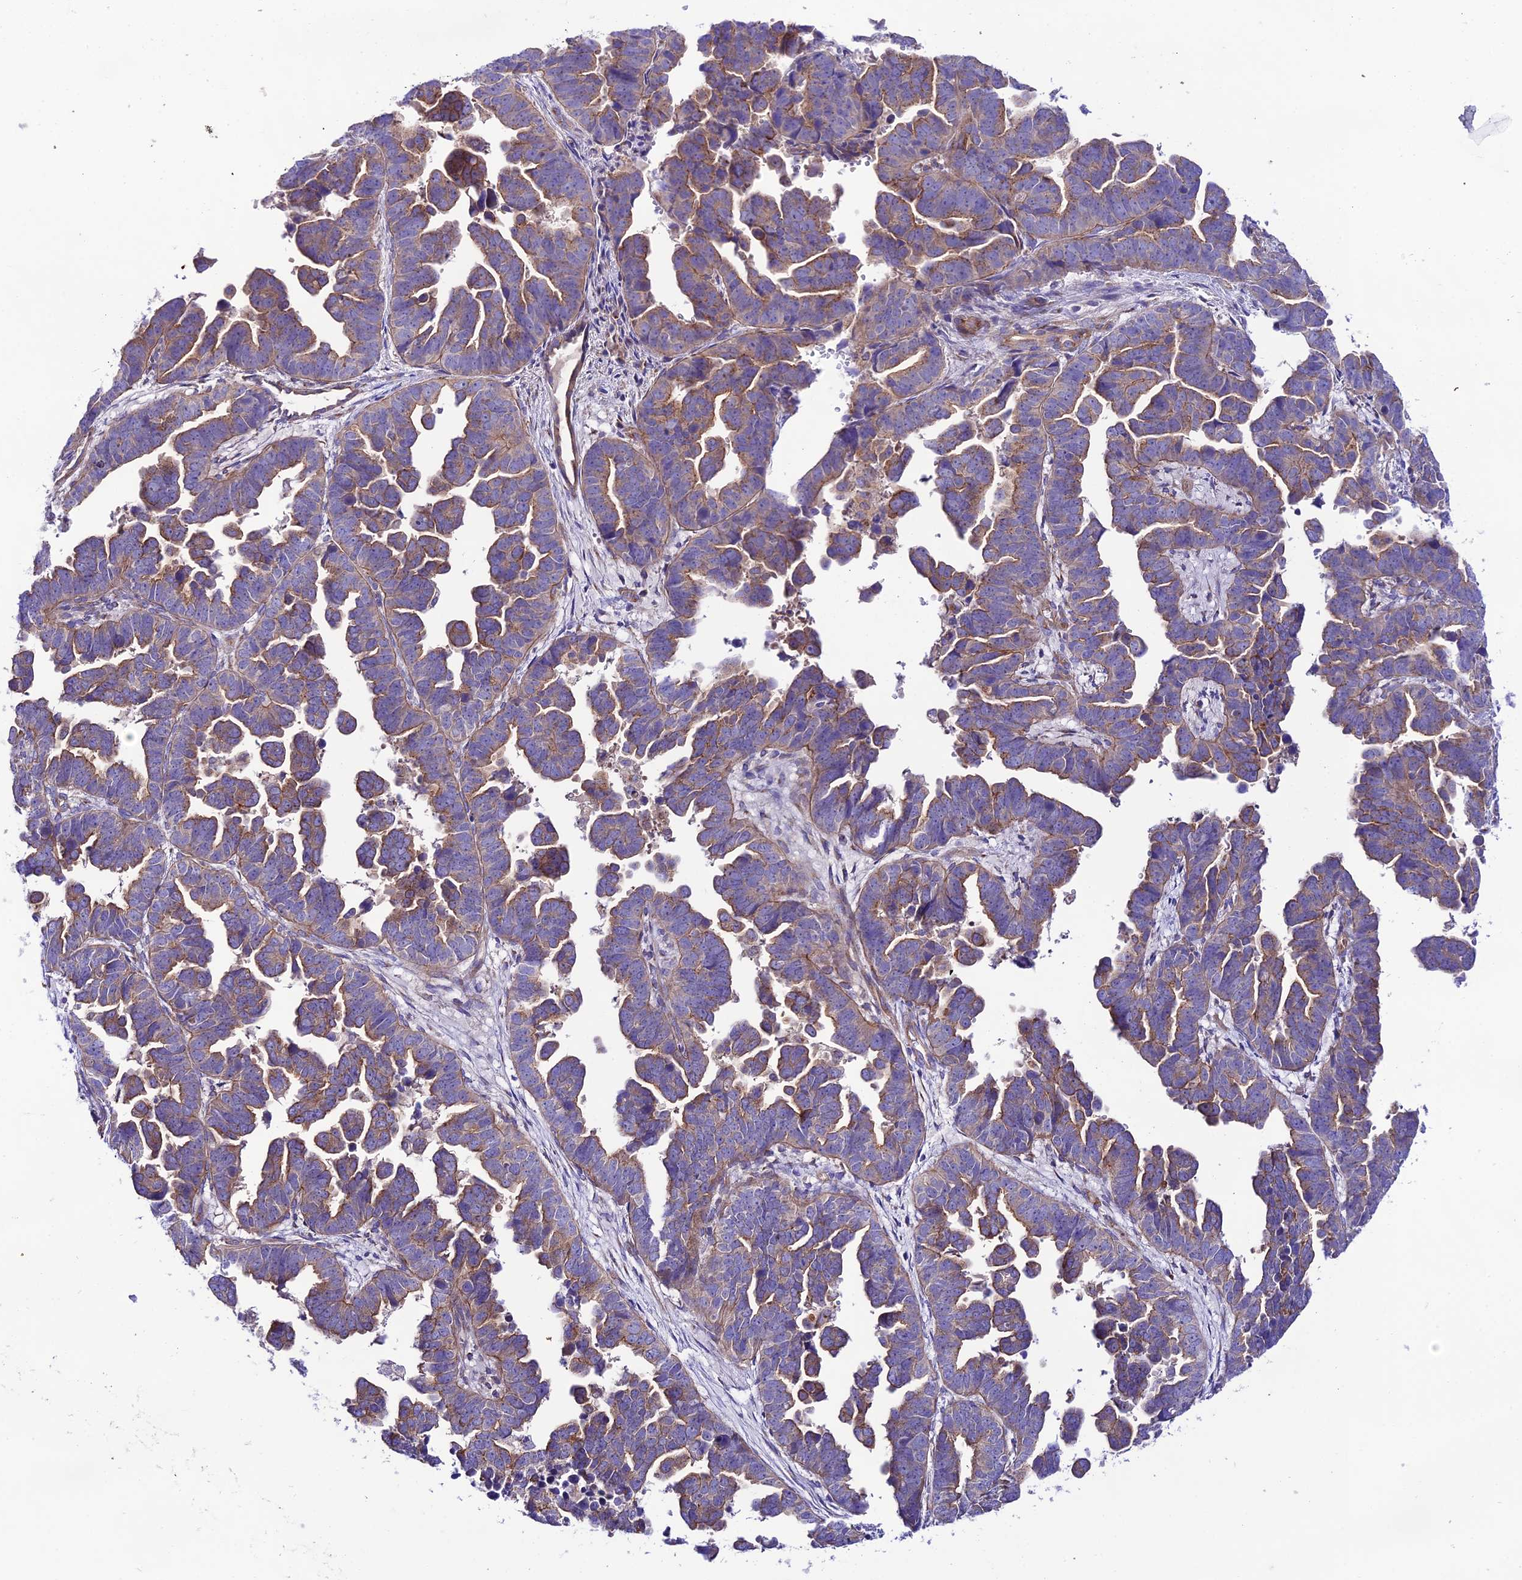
{"staining": {"intensity": "moderate", "quantity": "25%-75%", "location": "cytoplasmic/membranous"}, "tissue": "endometrial cancer", "cell_type": "Tumor cells", "image_type": "cancer", "snomed": [{"axis": "morphology", "description": "Adenocarcinoma, NOS"}, {"axis": "topography", "description": "Endometrium"}], "caption": "This micrograph shows immunohistochemistry (IHC) staining of adenocarcinoma (endometrial), with medium moderate cytoplasmic/membranous positivity in about 25%-75% of tumor cells.", "gene": "LACTB2", "patient": {"sex": "female", "age": 75}}